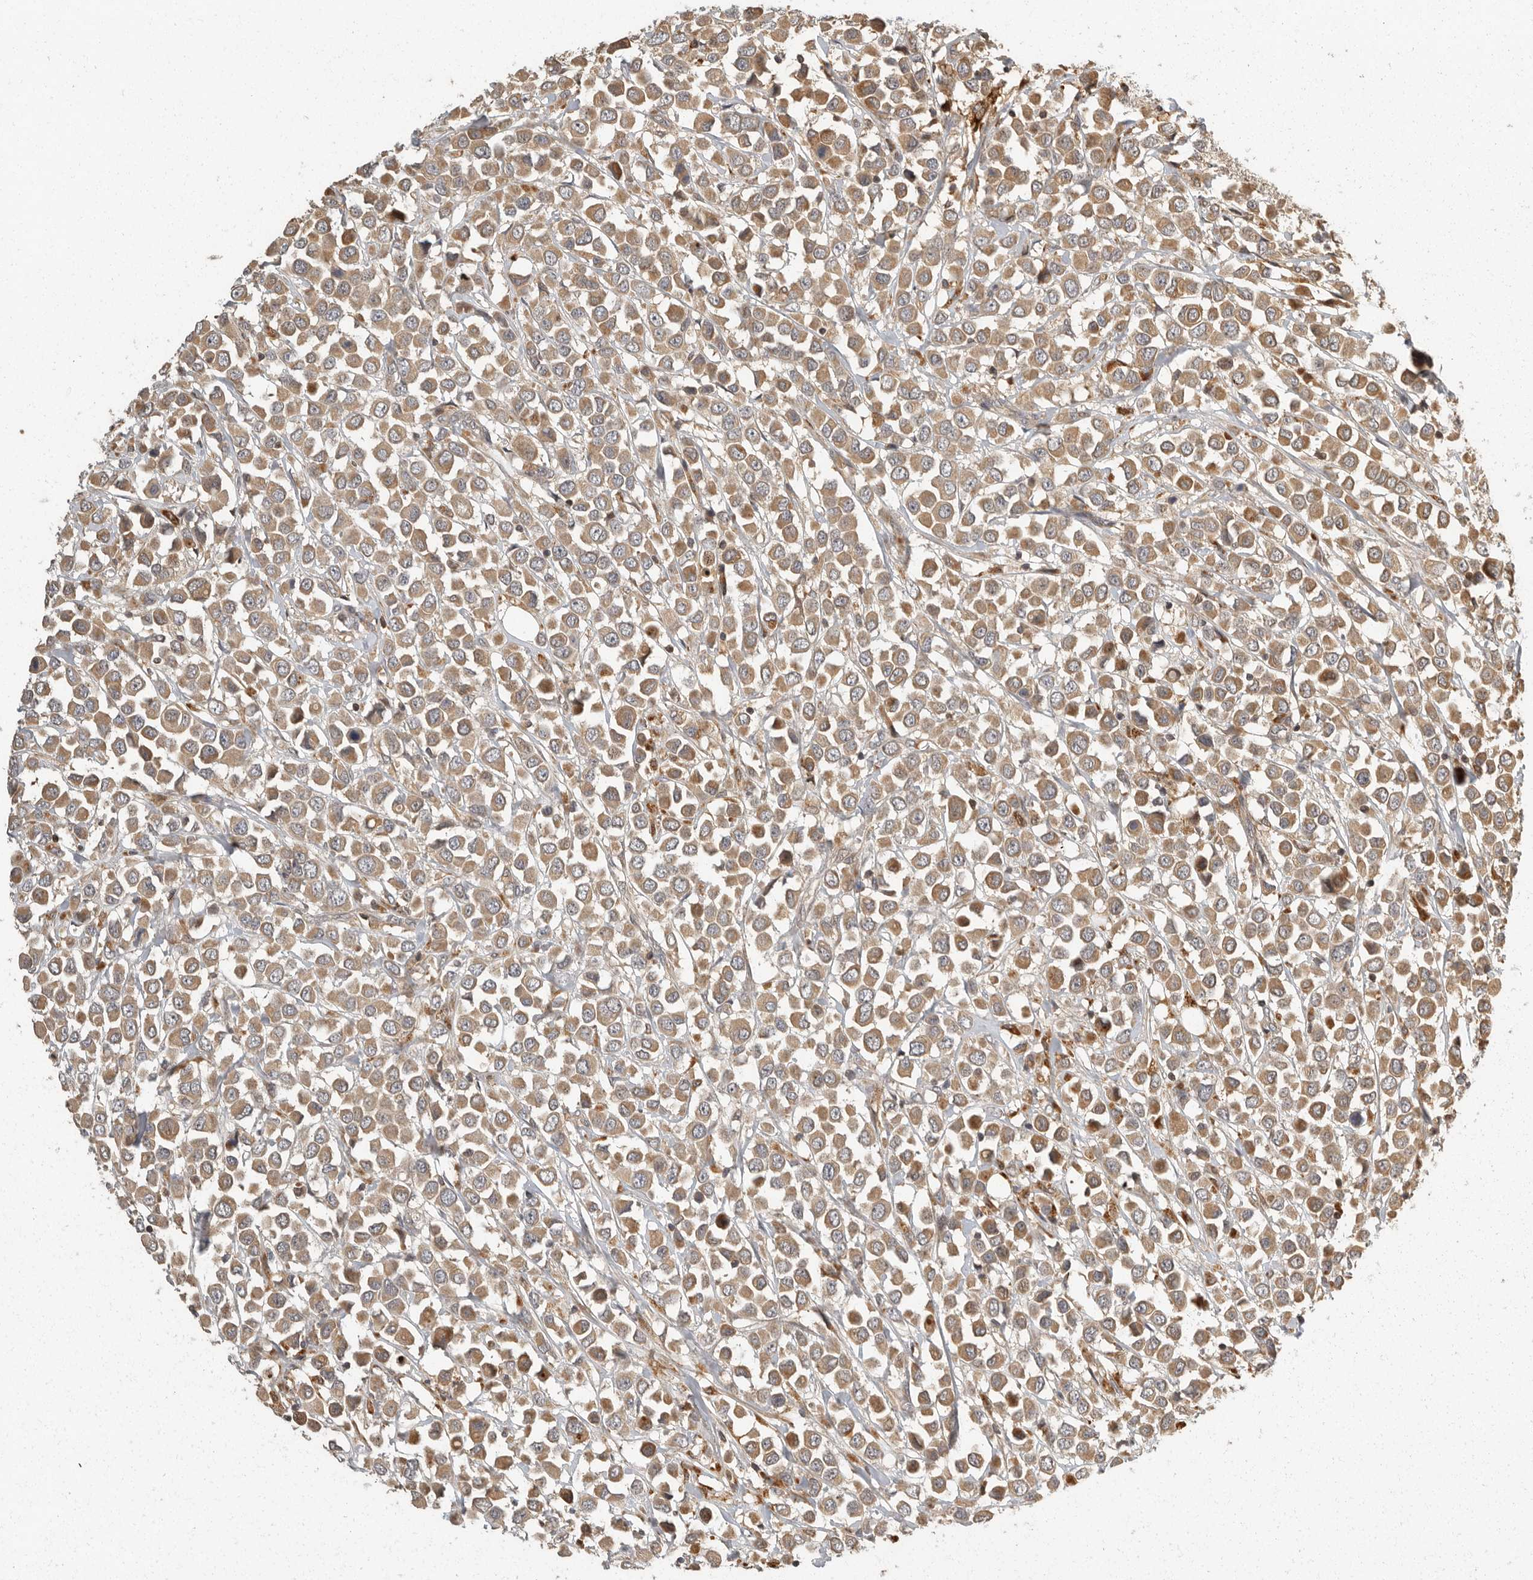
{"staining": {"intensity": "moderate", "quantity": ">75%", "location": "cytoplasmic/membranous"}, "tissue": "breast cancer", "cell_type": "Tumor cells", "image_type": "cancer", "snomed": [{"axis": "morphology", "description": "Duct carcinoma"}, {"axis": "topography", "description": "Breast"}], "caption": "Moderate cytoplasmic/membranous staining for a protein is appreciated in about >75% of tumor cells of breast cancer using immunohistochemistry (IHC).", "gene": "SWT1", "patient": {"sex": "female", "age": 61}}